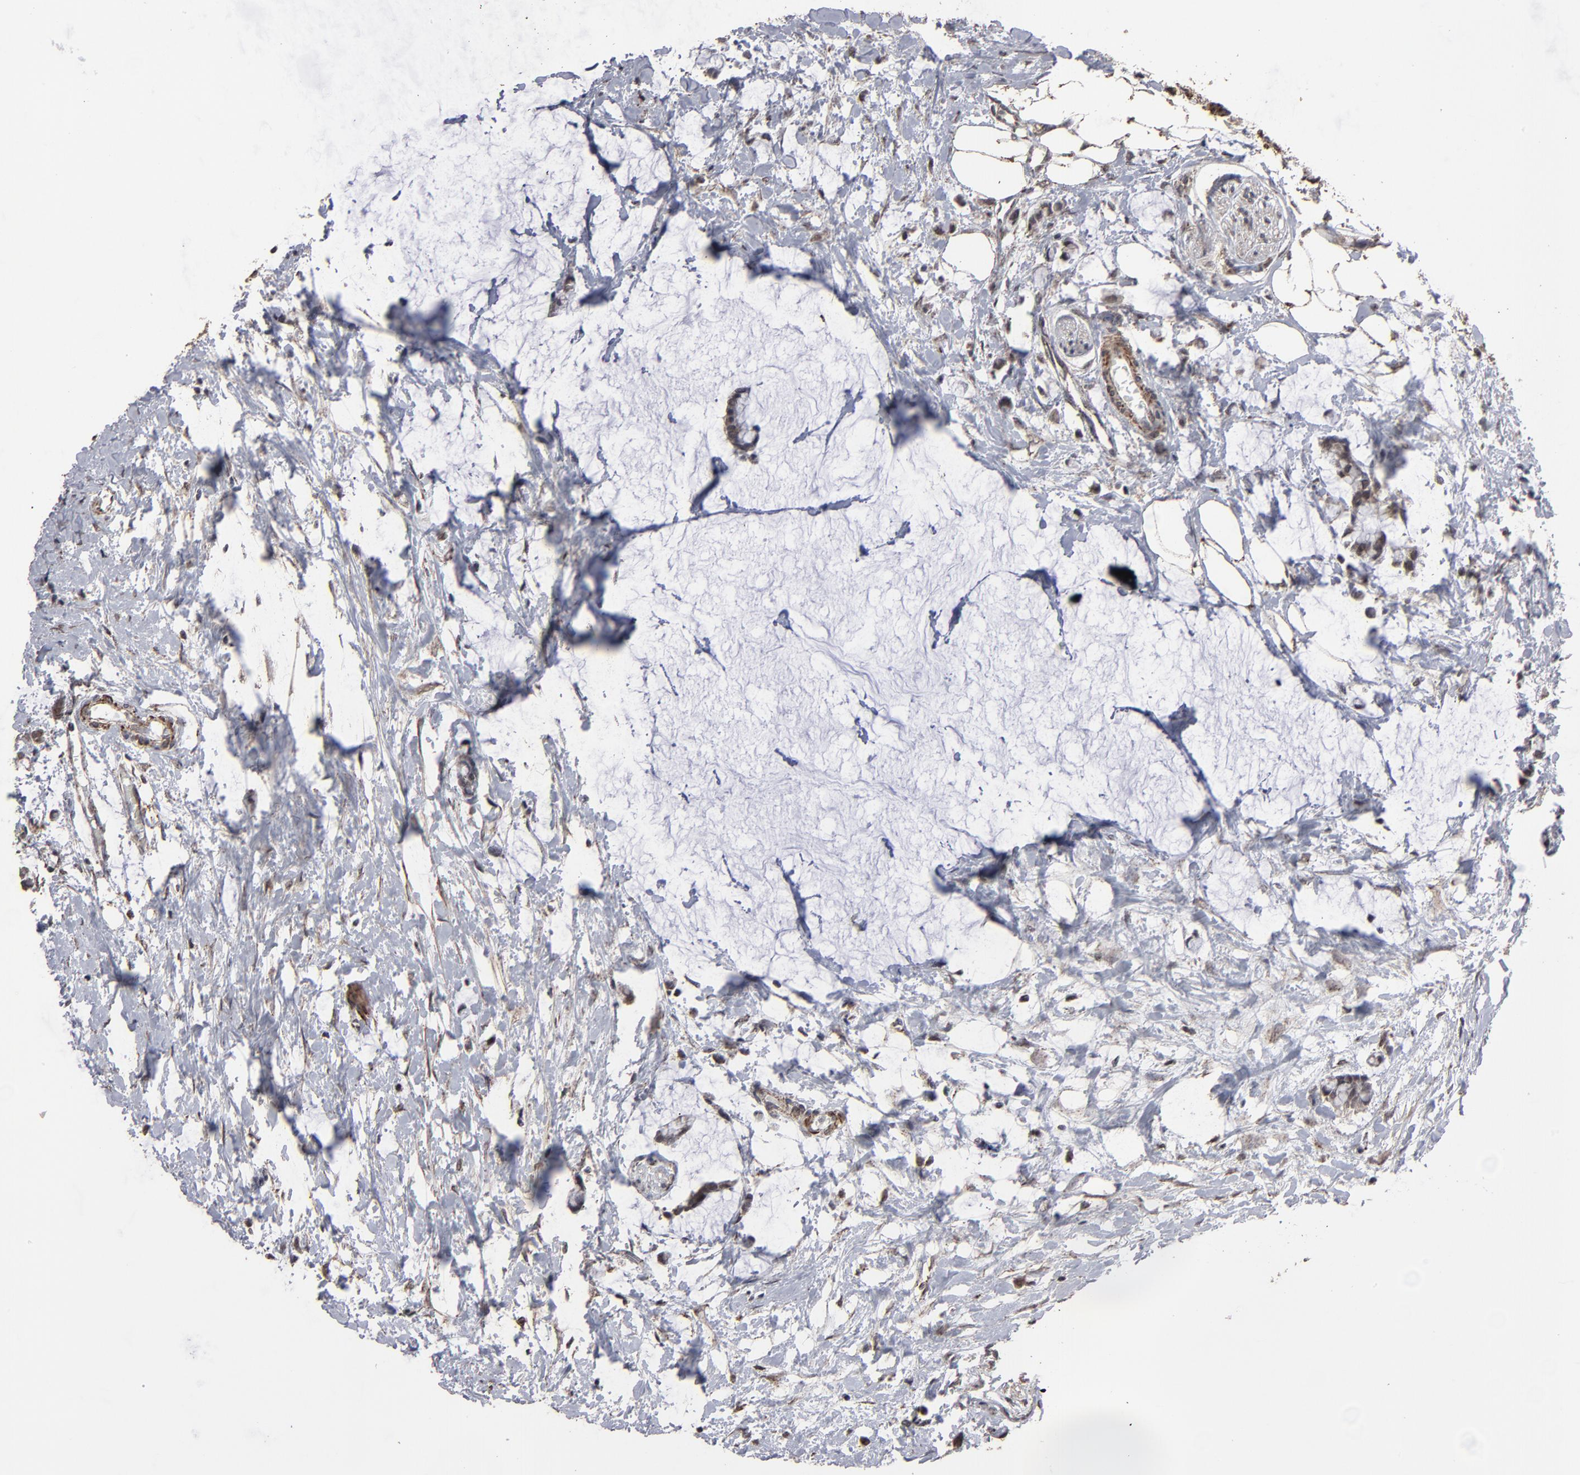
{"staining": {"intensity": "weak", "quantity": "25%-75%", "location": "cytoplasmic/membranous"}, "tissue": "colorectal cancer", "cell_type": "Tumor cells", "image_type": "cancer", "snomed": [{"axis": "morphology", "description": "Normal tissue, NOS"}, {"axis": "morphology", "description": "Adenocarcinoma, NOS"}, {"axis": "topography", "description": "Colon"}, {"axis": "topography", "description": "Peripheral nerve tissue"}], "caption": "Colorectal cancer (adenocarcinoma) tissue exhibits weak cytoplasmic/membranous expression in approximately 25%-75% of tumor cells, visualized by immunohistochemistry.", "gene": "BNIP3", "patient": {"sex": "male", "age": 14}}